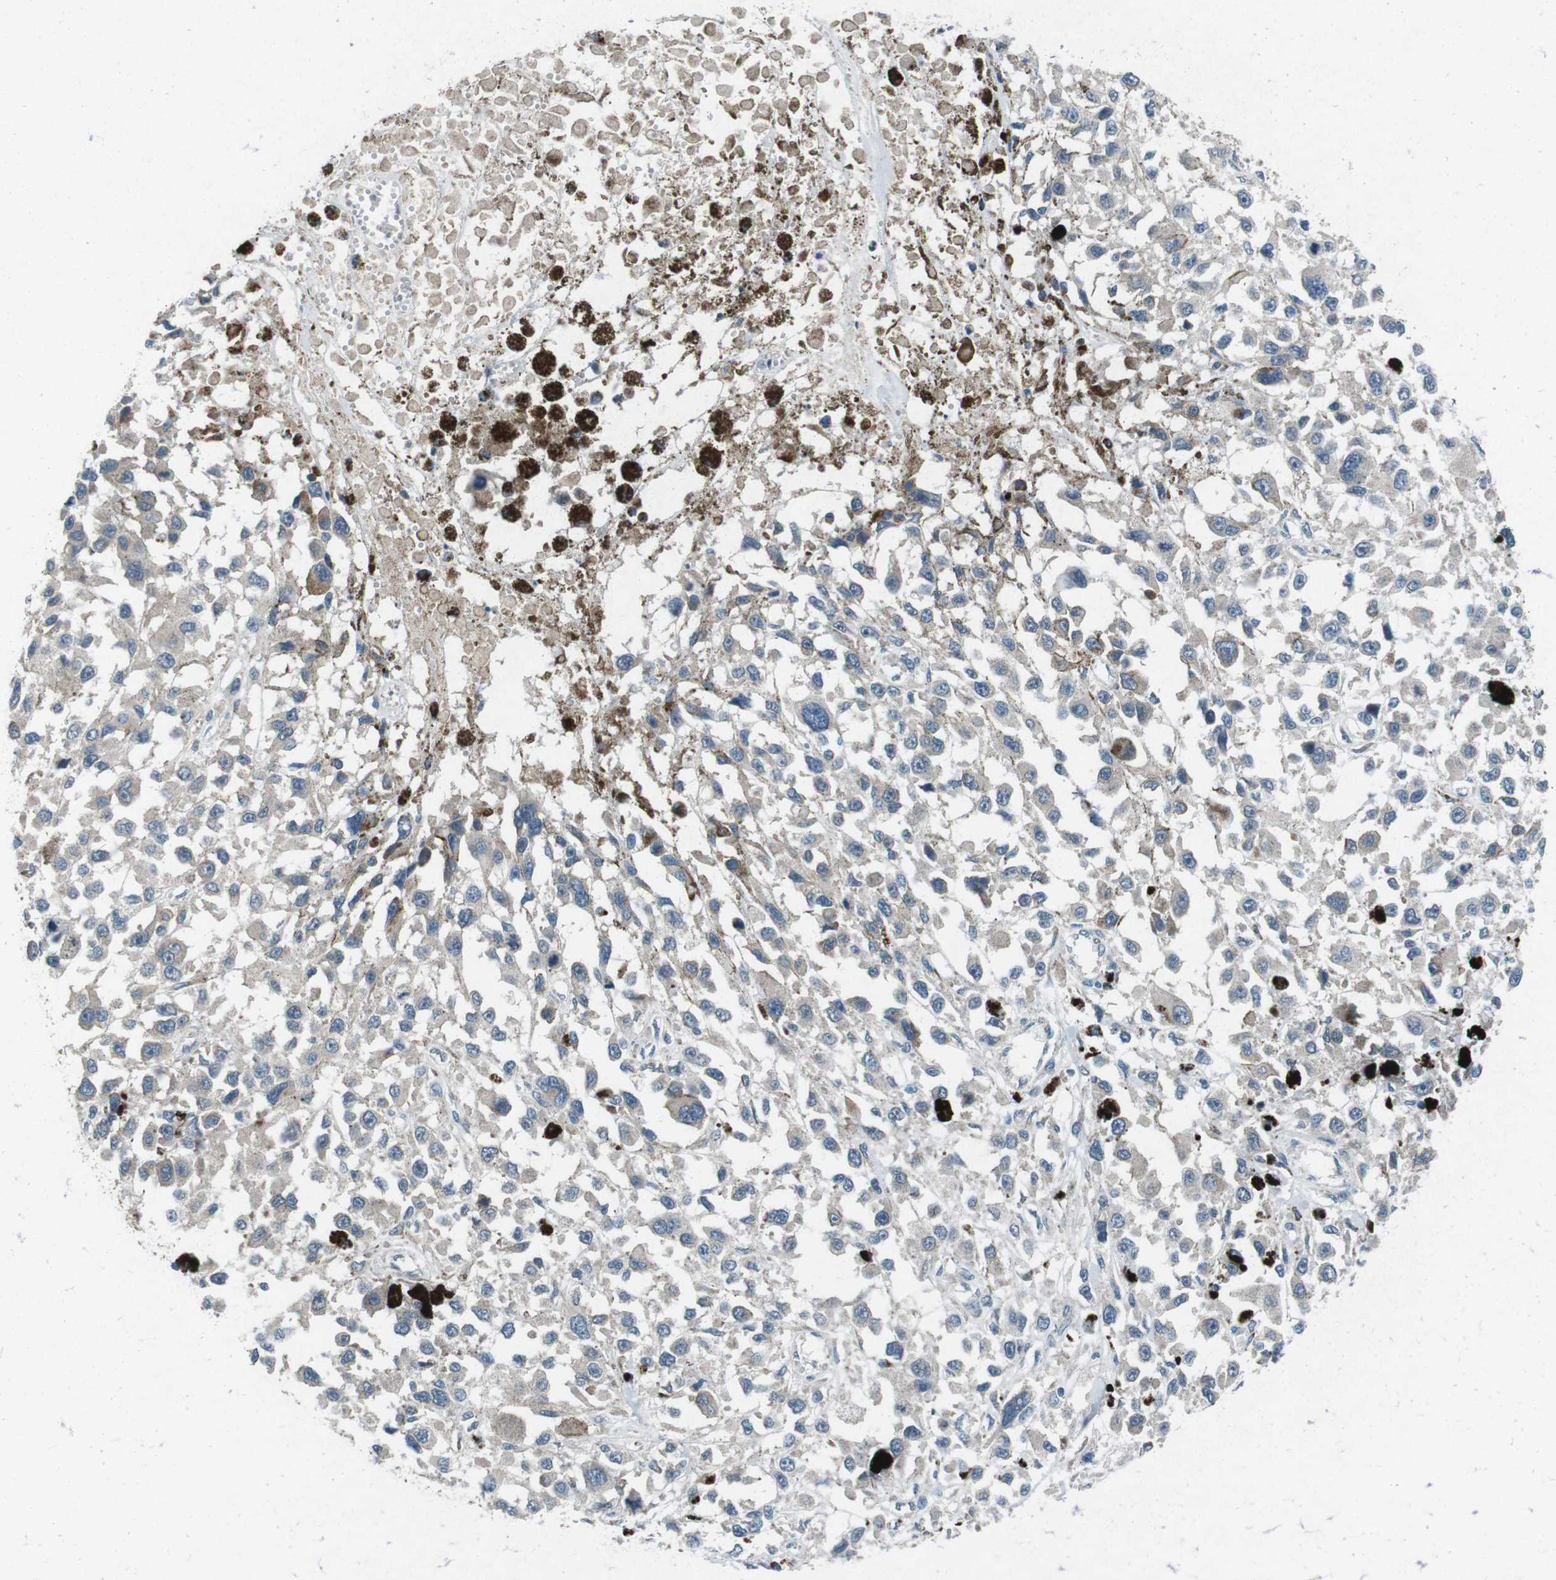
{"staining": {"intensity": "negative", "quantity": "none", "location": "none"}, "tissue": "melanoma", "cell_type": "Tumor cells", "image_type": "cancer", "snomed": [{"axis": "morphology", "description": "Malignant melanoma, Metastatic site"}, {"axis": "topography", "description": "Lymph node"}], "caption": "Immunohistochemistry (IHC) of melanoma shows no positivity in tumor cells.", "gene": "CDK16", "patient": {"sex": "male", "age": 59}}